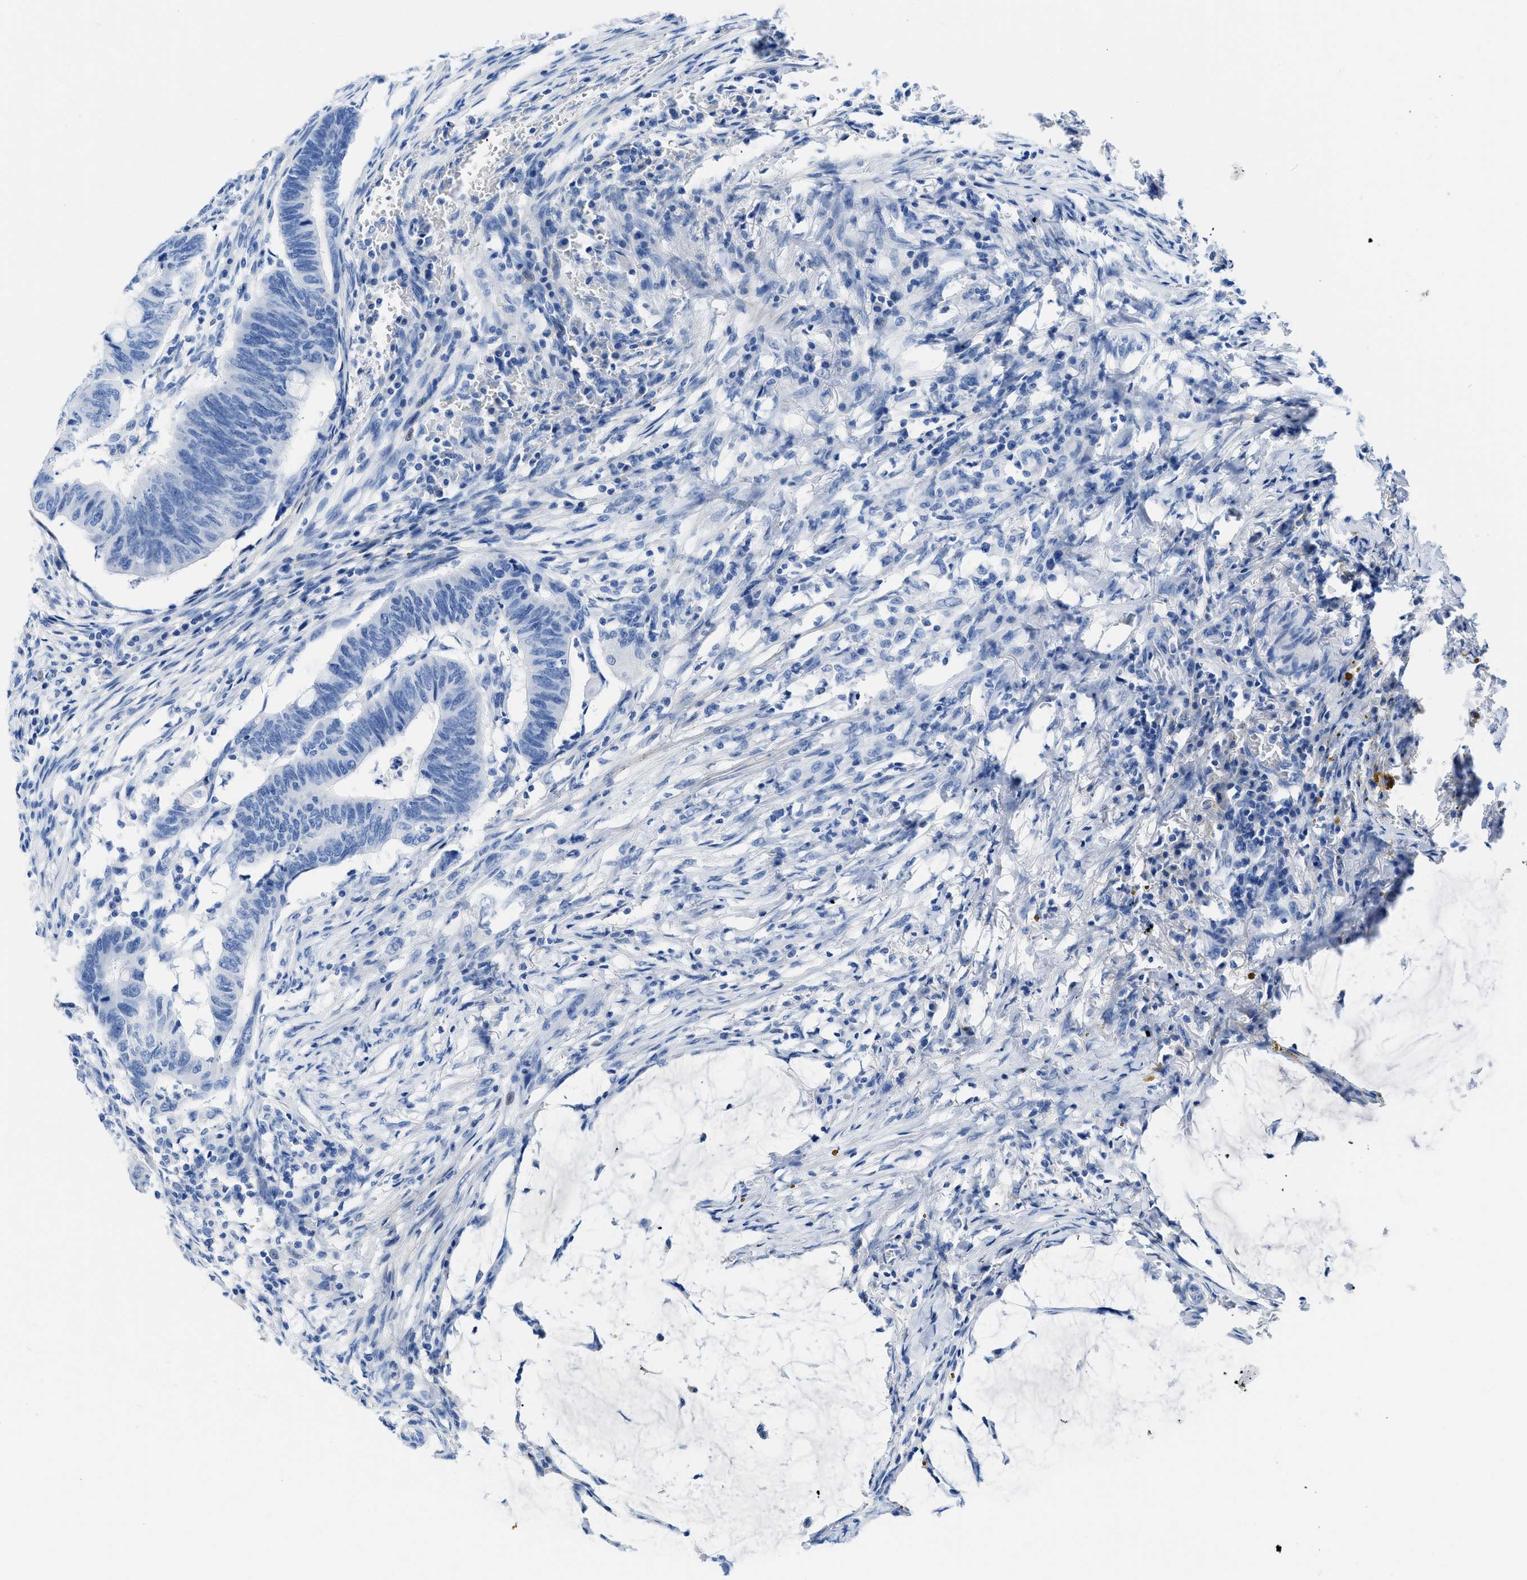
{"staining": {"intensity": "negative", "quantity": "none", "location": "none"}, "tissue": "colorectal cancer", "cell_type": "Tumor cells", "image_type": "cancer", "snomed": [{"axis": "morphology", "description": "Normal tissue, NOS"}, {"axis": "morphology", "description": "Adenocarcinoma, NOS"}, {"axis": "topography", "description": "Rectum"}, {"axis": "topography", "description": "Peripheral nerve tissue"}], "caption": "This image is of adenocarcinoma (colorectal) stained with IHC to label a protein in brown with the nuclei are counter-stained blue. There is no staining in tumor cells. Brightfield microscopy of immunohistochemistry (IHC) stained with DAB (3,3'-diaminobenzidine) (brown) and hematoxylin (blue), captured at high magnification.", "gene": "COL3A1", "patient": {"sex": "male", "age": 92}}